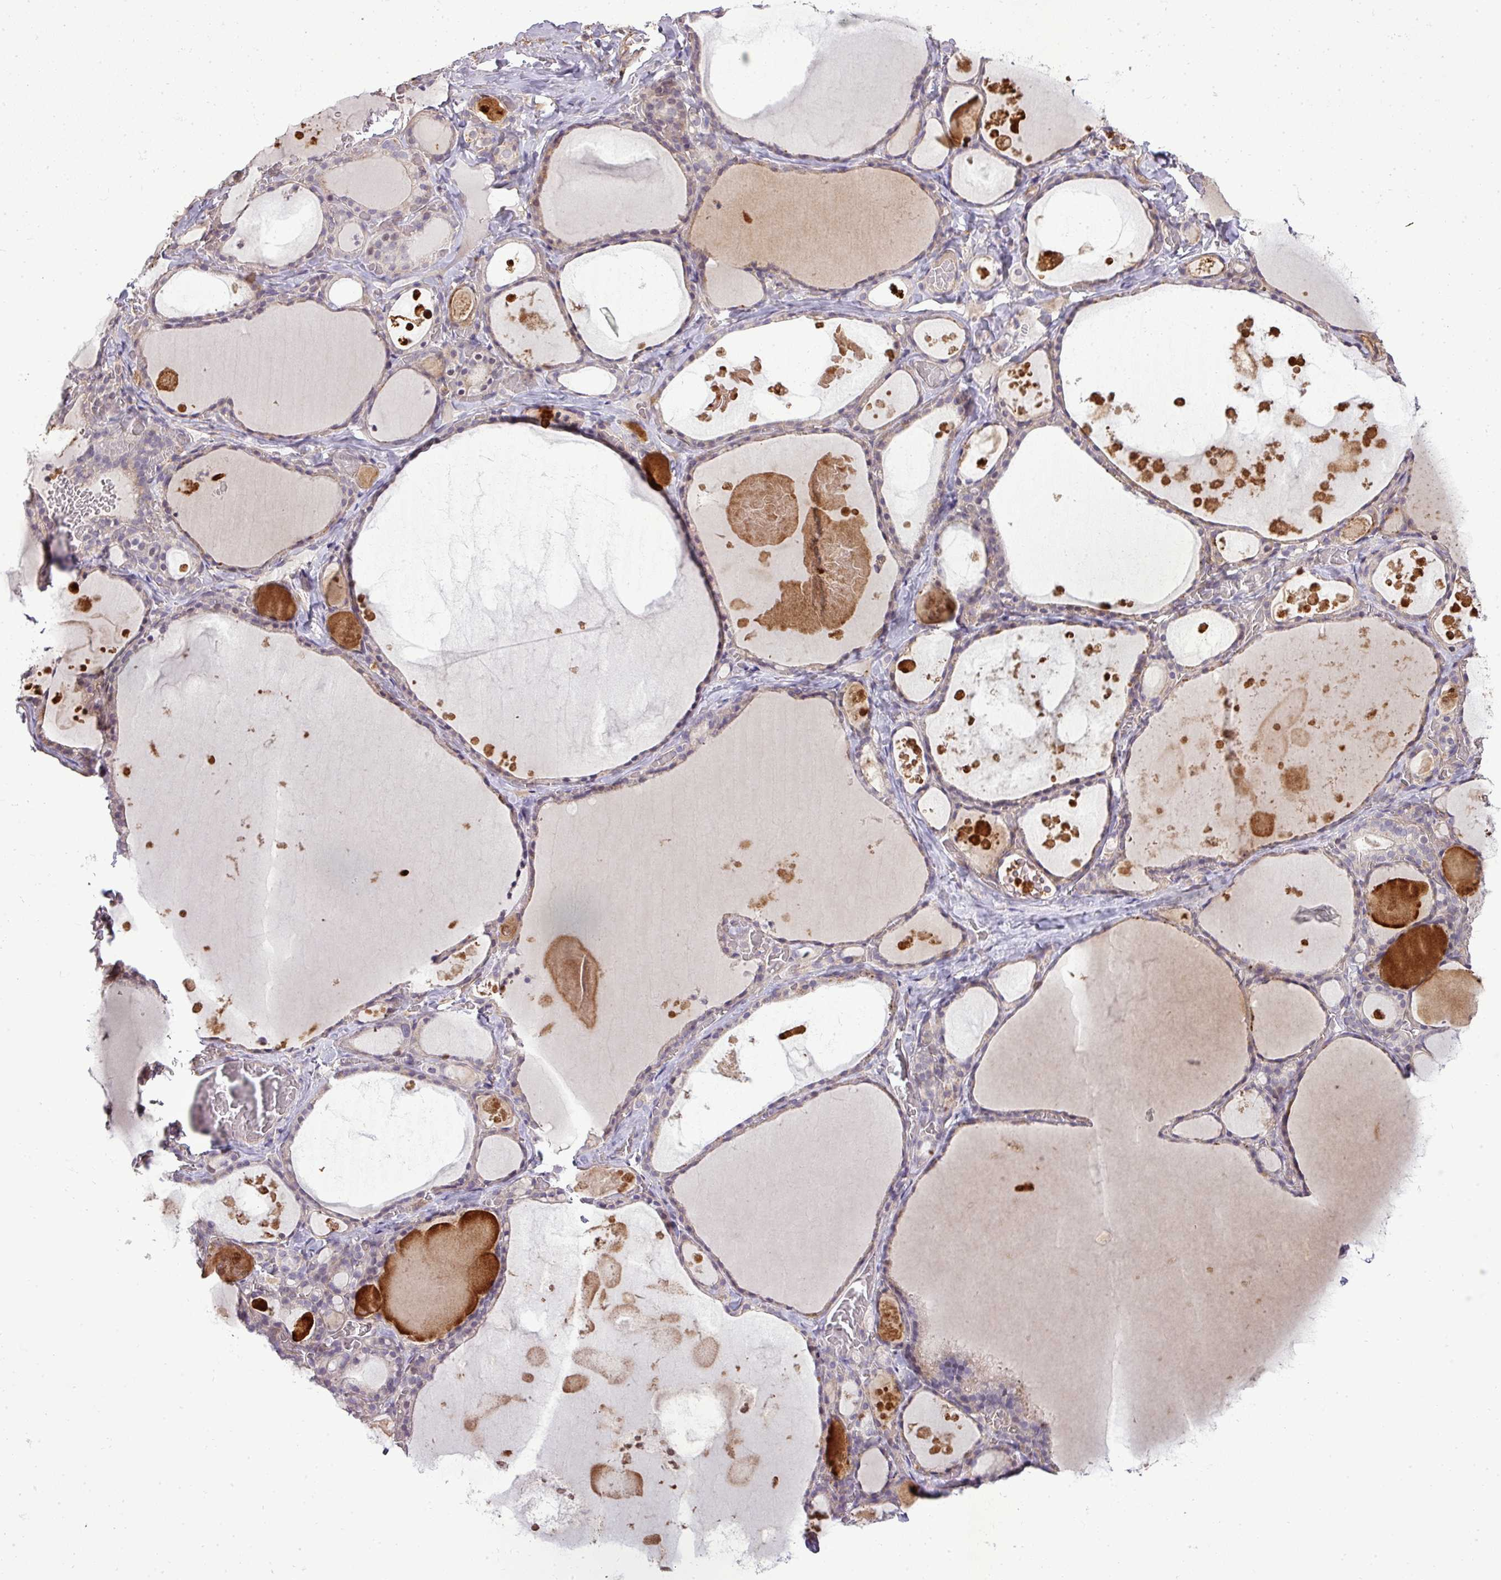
{"staining": {"intensity": "negative", "quantity": "none", "location": "none"}, "tissue": "thyroid gland", "cell_type": "Glandular cells", "image_type": "normal", "snomed": [{"axis": "morphology", "description": "Normal tissue, NOS"}, {"axis": "topography", "description": "Thyroid gland"}], "caption": "Human thyroid gland stained for a protein using immunohistochemistry (IHC) demonstrates no staining in glandular cells.", "gene": "PDRG1", "patient": {"sex": "male", "age": 56}}